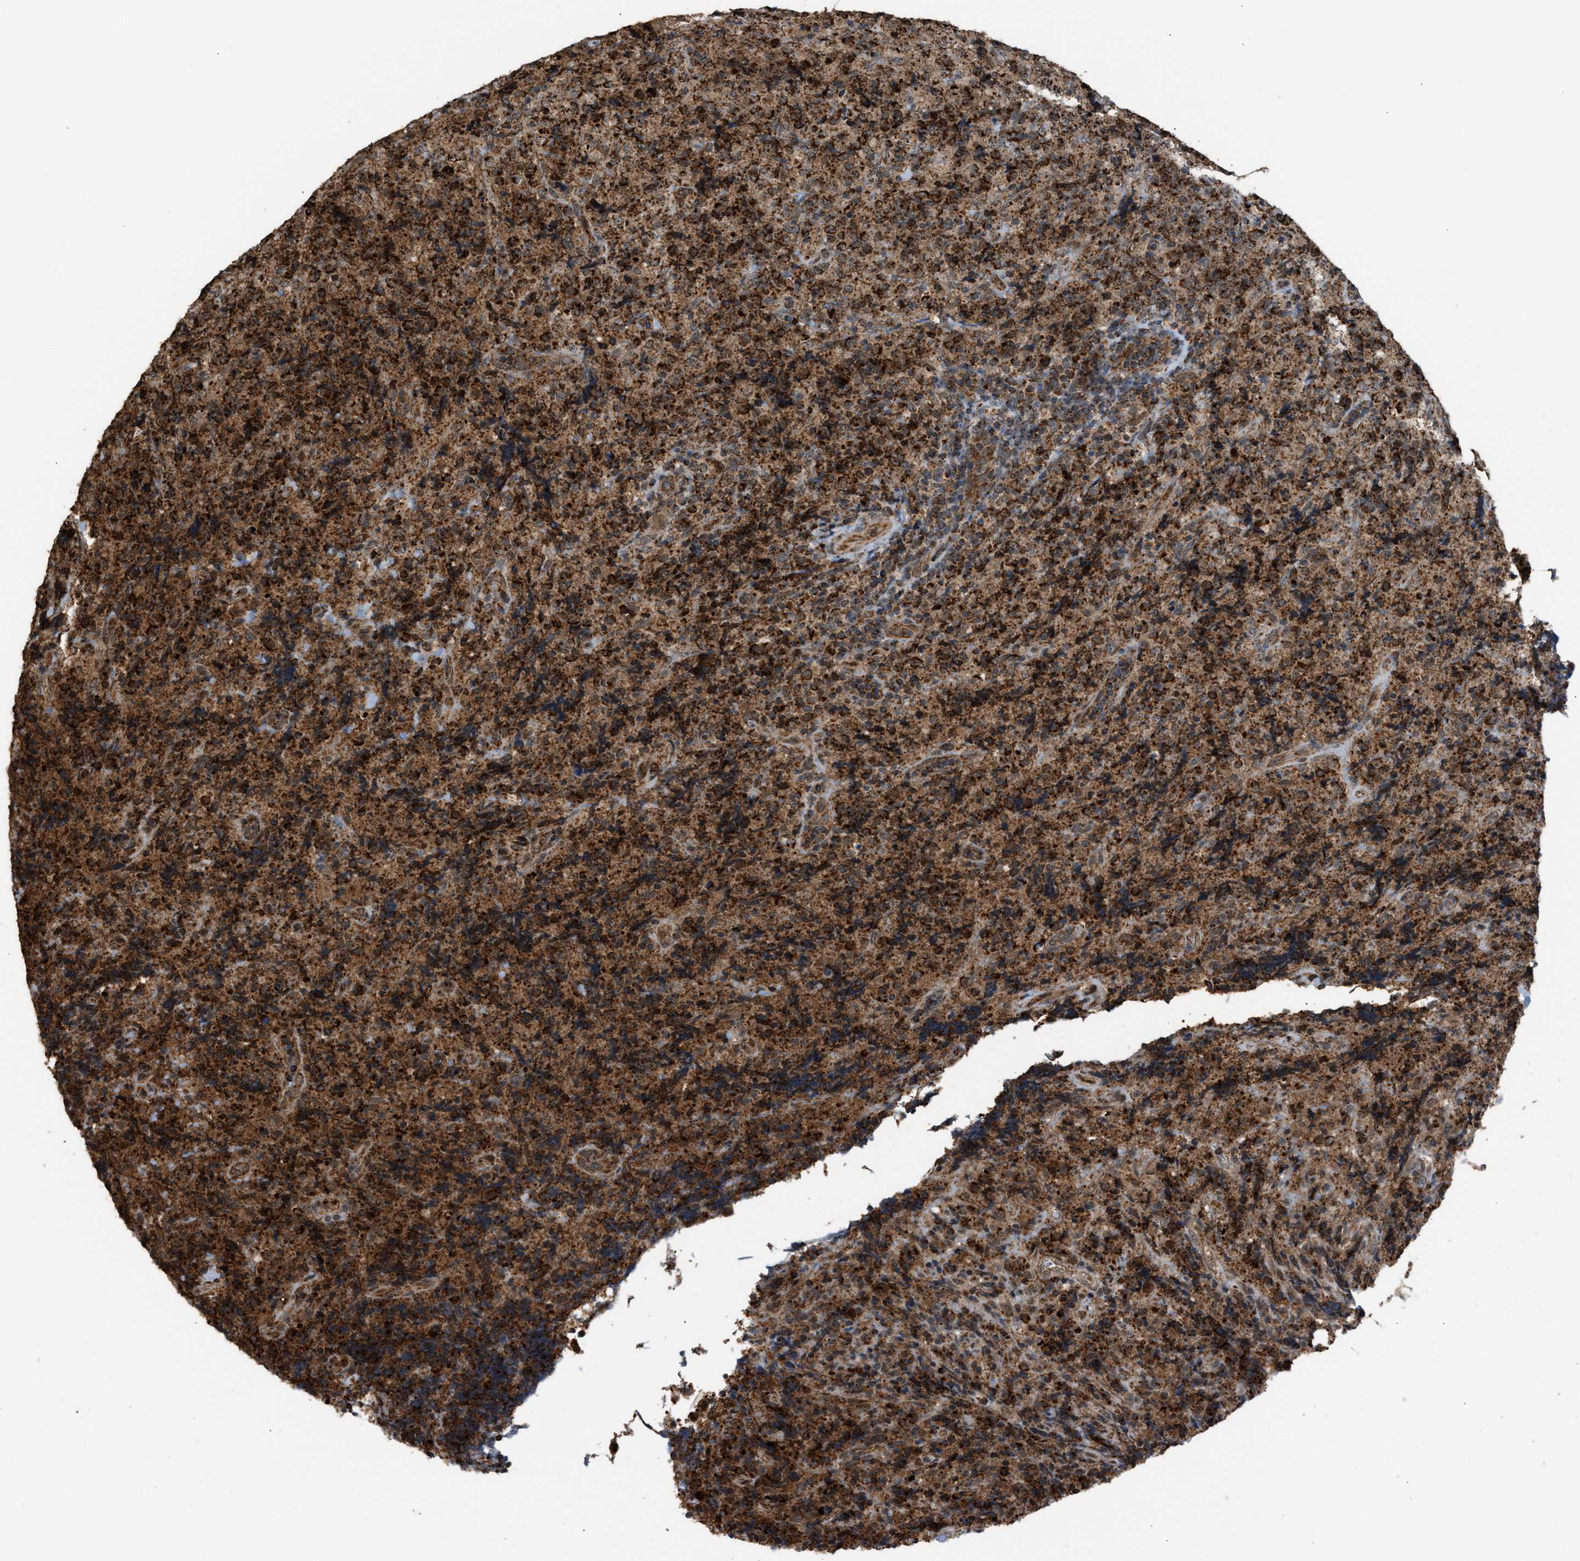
{"staining": {"intensity": "strong", "quantity": ">75%", "location": "cytoplasmic/membranous"}, "tissue": "lymphoma", "cell_type": "Tumor cells", "image_type": "cancer", "snomed": [{"axis": "morphology", "description": "Malignant lymphoma, non-Hodgkin's type, High grade"}, {"axis": "topography", "description": "Tonsil"}], "caption": "Lymphoma stained for a protein (brown) reveals strong cytoplasmic/membranous positive staining in approximately >75% of tumor cells.", "gene": "SGSM2", "patient": {"sex": "female", "age": 36}}